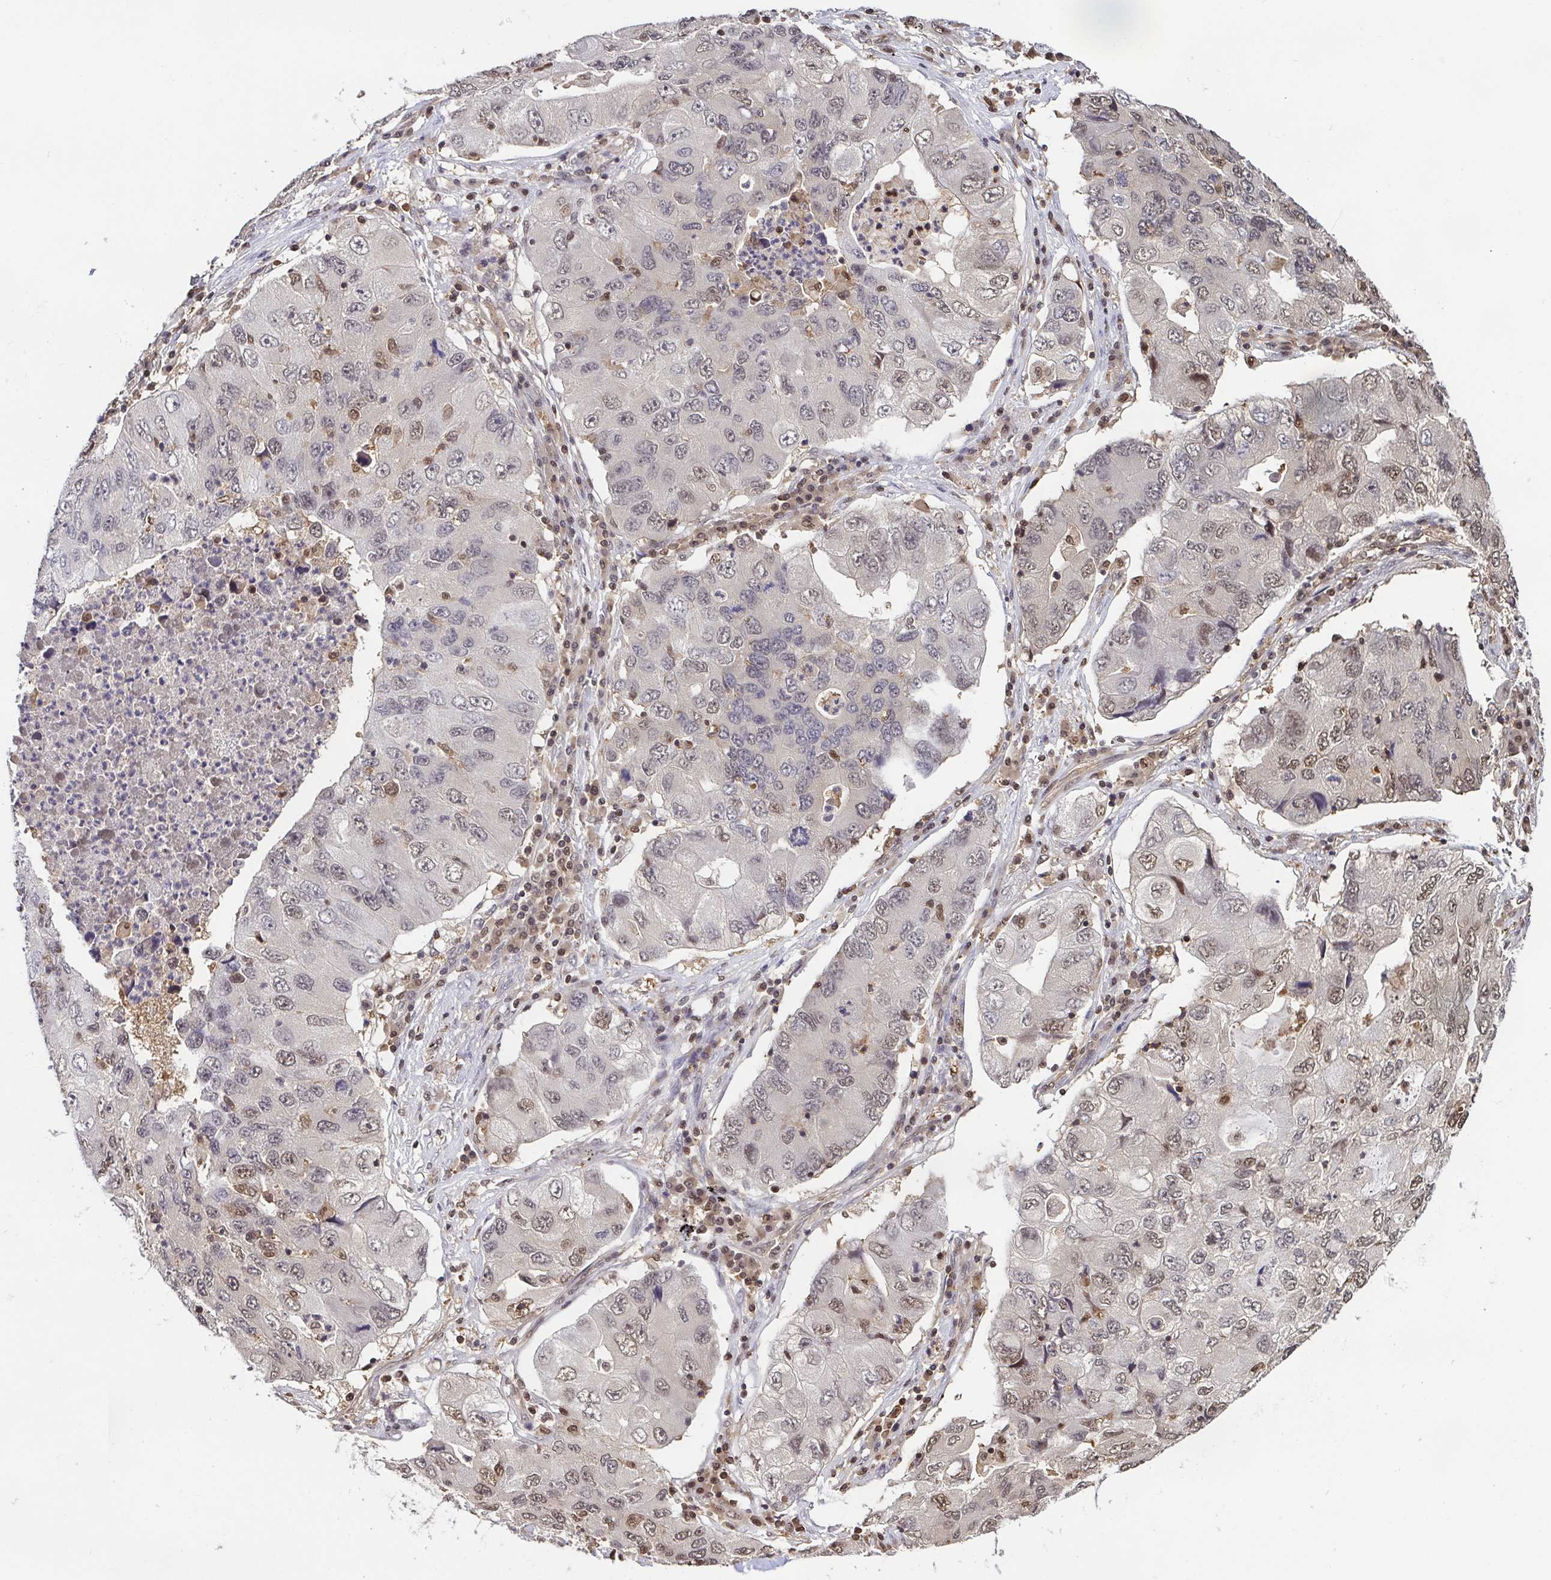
{"staining": {"intensity": "weak", "quantity": "25%-75%", "location": "nuclear"}, "tissue": "lung cancer", "cell_type": "Tumor cells", "image_type": "cancer", "snomed": [{"axis": "morphology", "description": "Adenocarcinoma, NOS"}, {"axis": "morphology", "description": "Adenocarcinoma, metastatic, NOS"}, {"axis": "topography", "description": "Lymph node"}, {"axis": "topography", "description": "Lung"}], "caption": "Human lung cancer stained with a brown dye demonstrates weak nuclear positive positivity in about 25%-75% of tumor cells.", "gene": "PSMB9", "patient": {"sex": "female", "age": 54}}